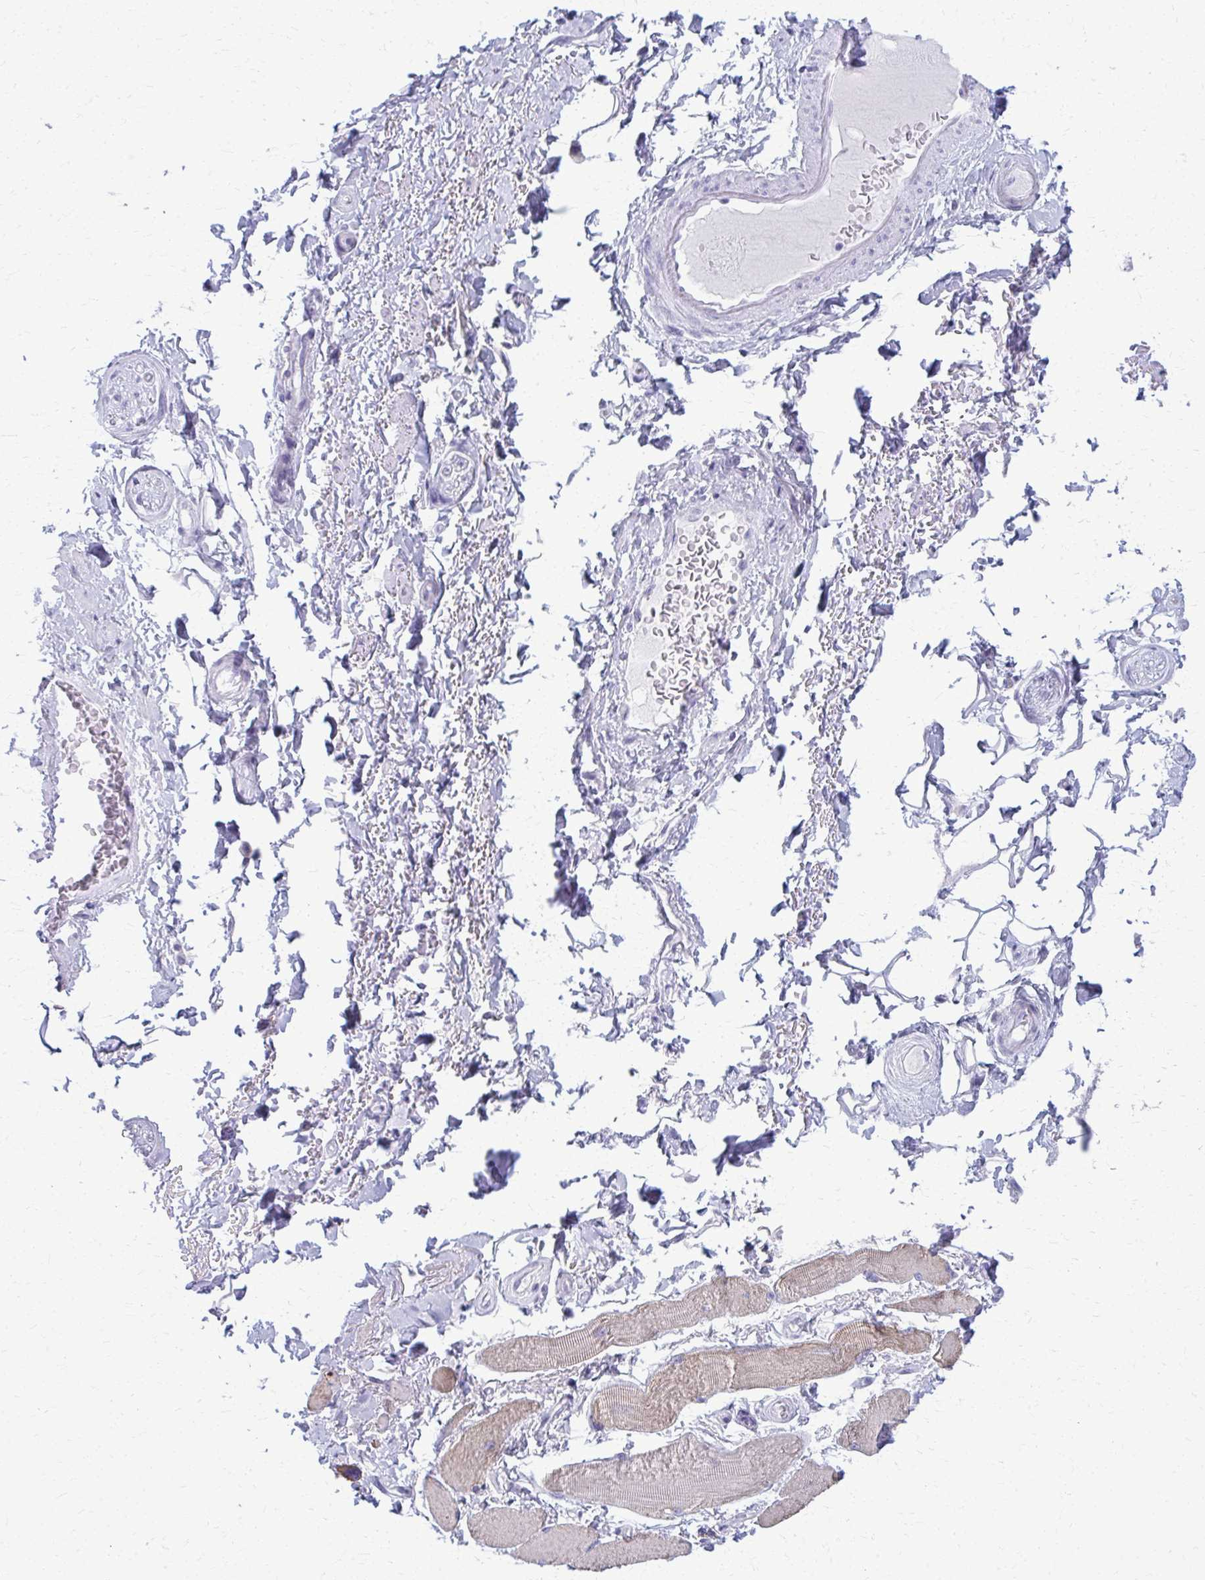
{"staining": {"intensity": "negative", "quantity": "none", "location": "none"}, "tissue": "adipose tissue", "cell_type": "Adipocytes", "image_type": "normal", "snomed": [{"axis": "morphology", "description": "Normal tissue, NOS"}, {"axis": "topography", "description": "Peripheral nerve tissue"}], "caption": "Immunohistochemistry histopathology image of benign adipose tissue: adipose tissue stained with DAB (3,3'-diaminobenzidine) demonstrates no significant protein expression in adipocytes.", "gene": "ACSM2A", "patient": {"sex": "male", "age": 51}}